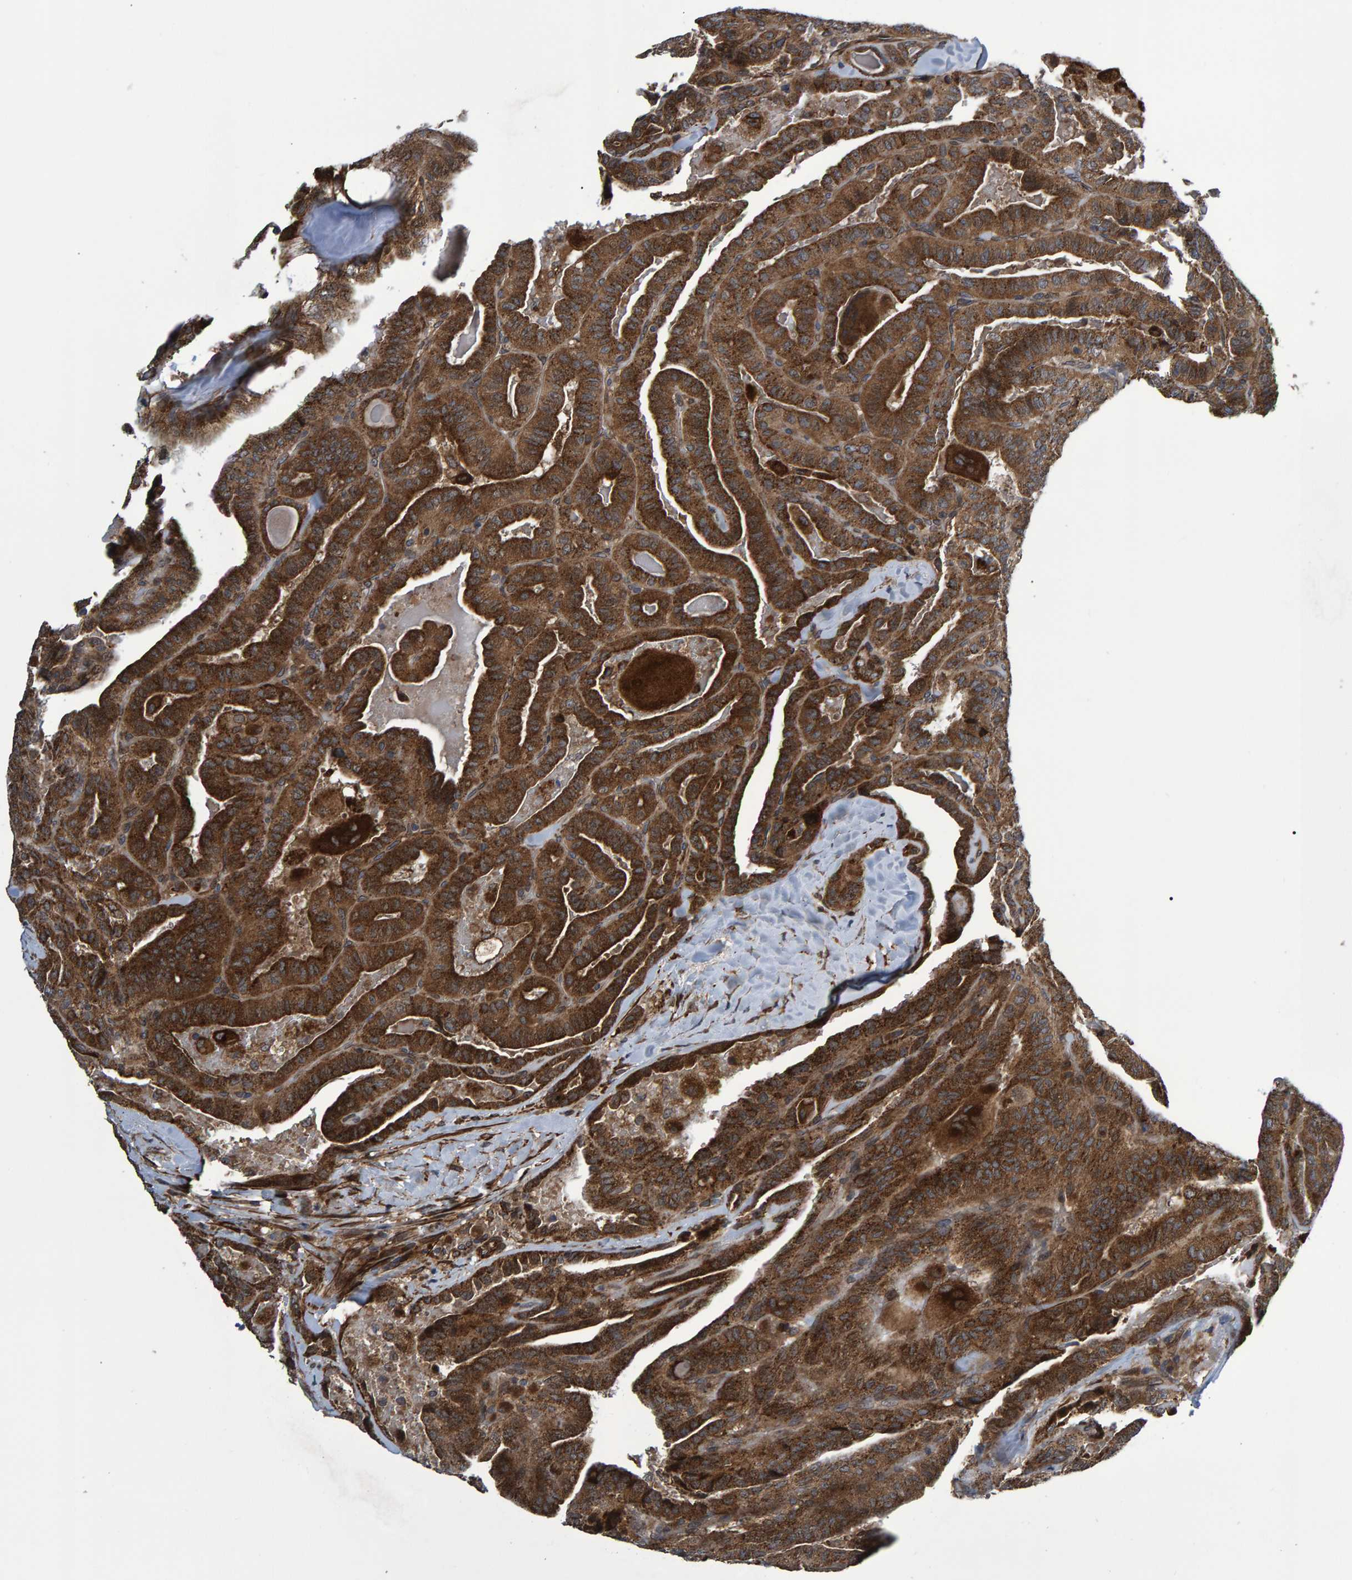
{"staining": {"intensity": "strong", "quantity": ">75%", "location": "cytoplasmic/membranous"}, "tissue": "thyroid cancer", "cell_type": "Tumor cells", "image_type": "cancer", "snomed": [{"axis": "morphology", "description": "Papillary adenocarcinoma, NOS"}, {"axis": "topography", "description": "Thyroid gland"}], "caption": "Human thyroid cancer stained for a protein (brown) displays strong cytoplasmic/membranous positive staining in about >75% of tumor cells.", "gene": "ATP6V1H", "patient": {"sex": "male", "age": 77}}